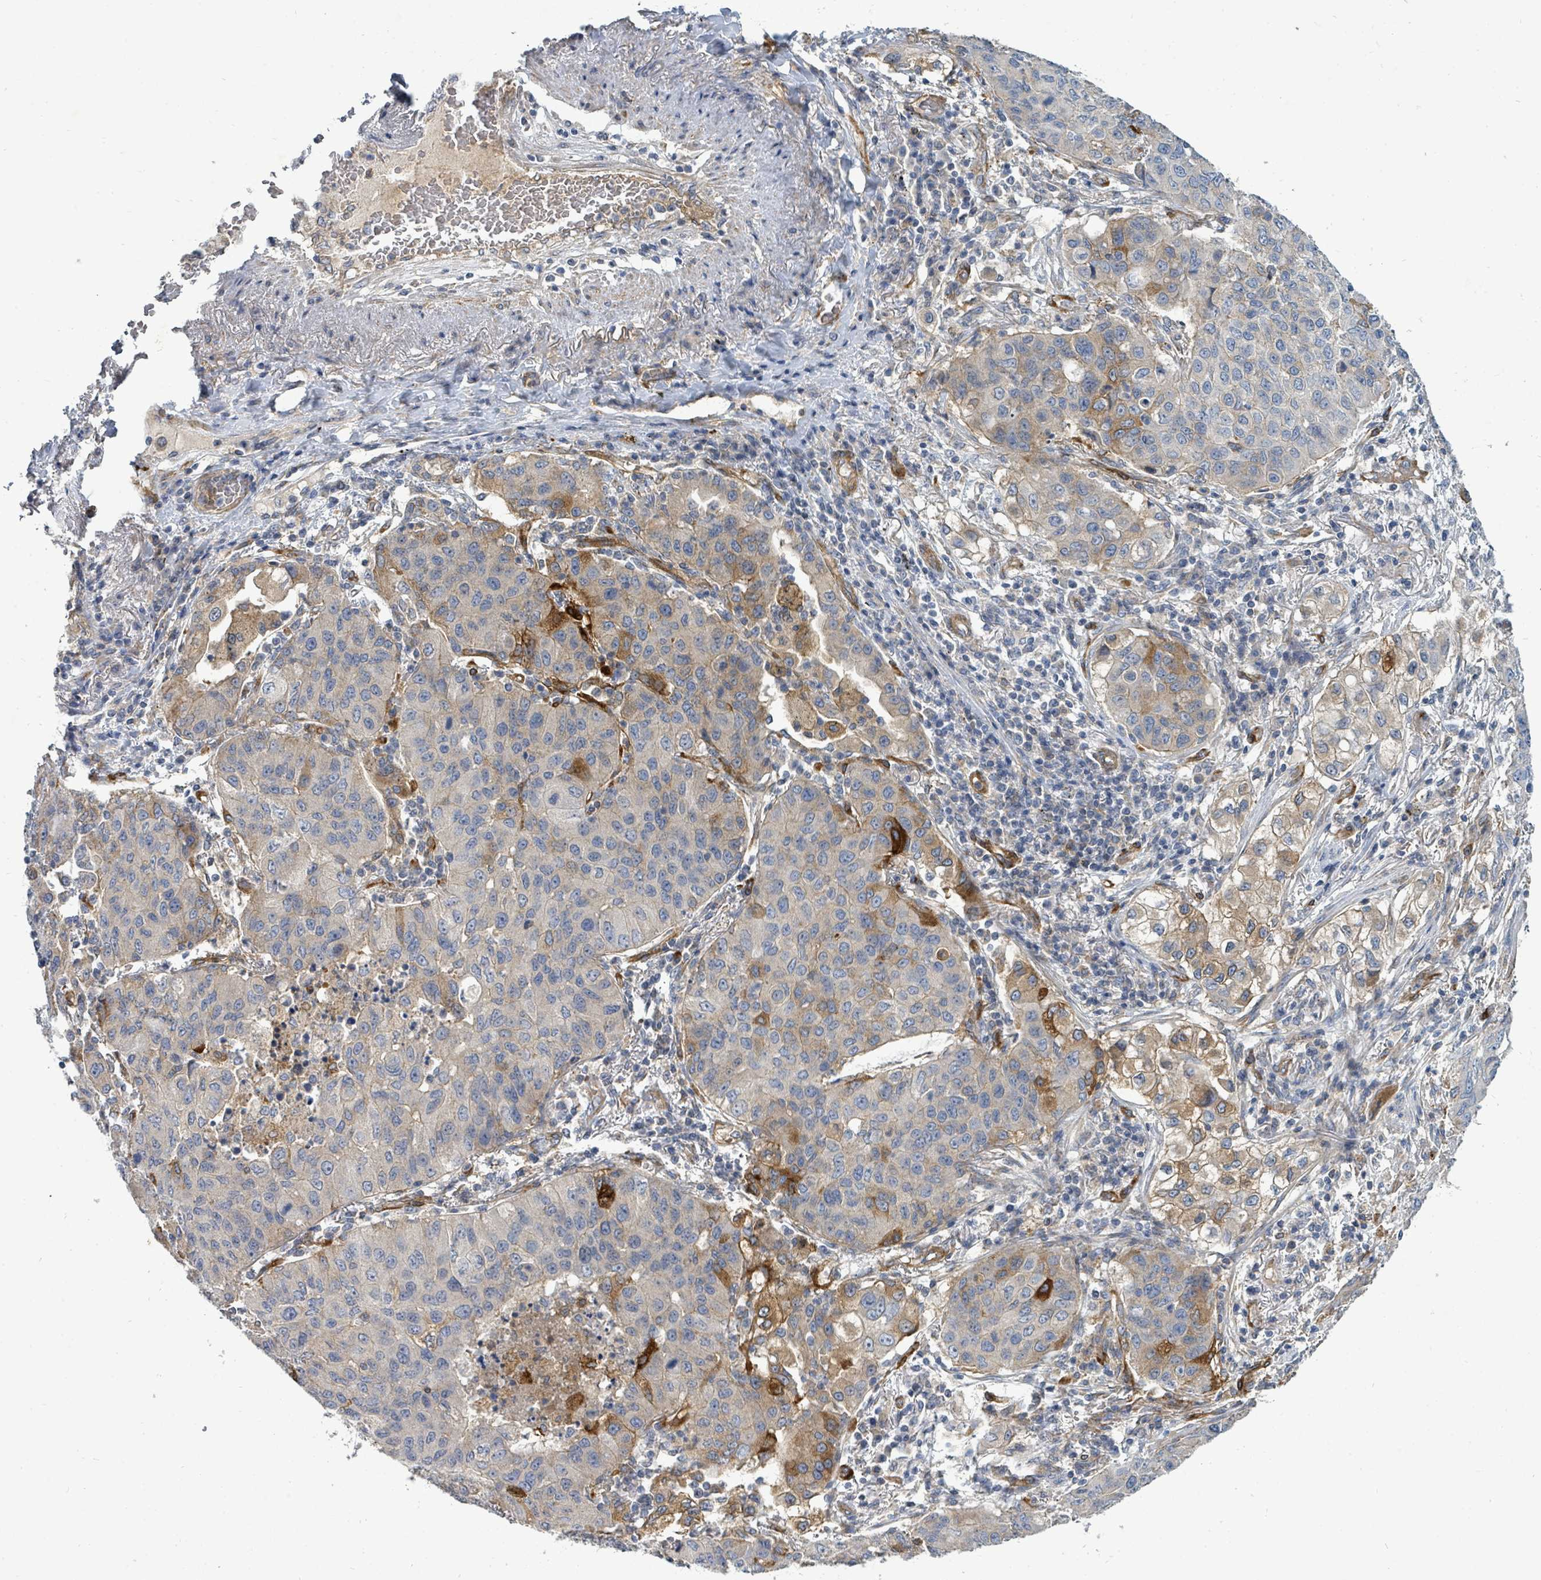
{"staining": {"intensity": "moderate", "quantity": "<25%", "location": "cytoplasmic/membranous"}, "tissue": "lung cancer", "cell_type": "Tumor cells", "image_type": "cancer", "snomed": [{"axis": "morphology", "description": "Squamous cell carcinoma, NOS"}, {"axis": "topography", "description": "Lung"}], "caption": "This micrograph displays IHC staining of human lung cancer, with low moderate cytoplasmic/membranous positivity in about <25% of tumor cells.", "gene": "IFIT1", "patient": {"sex": "male", "age": 74}}